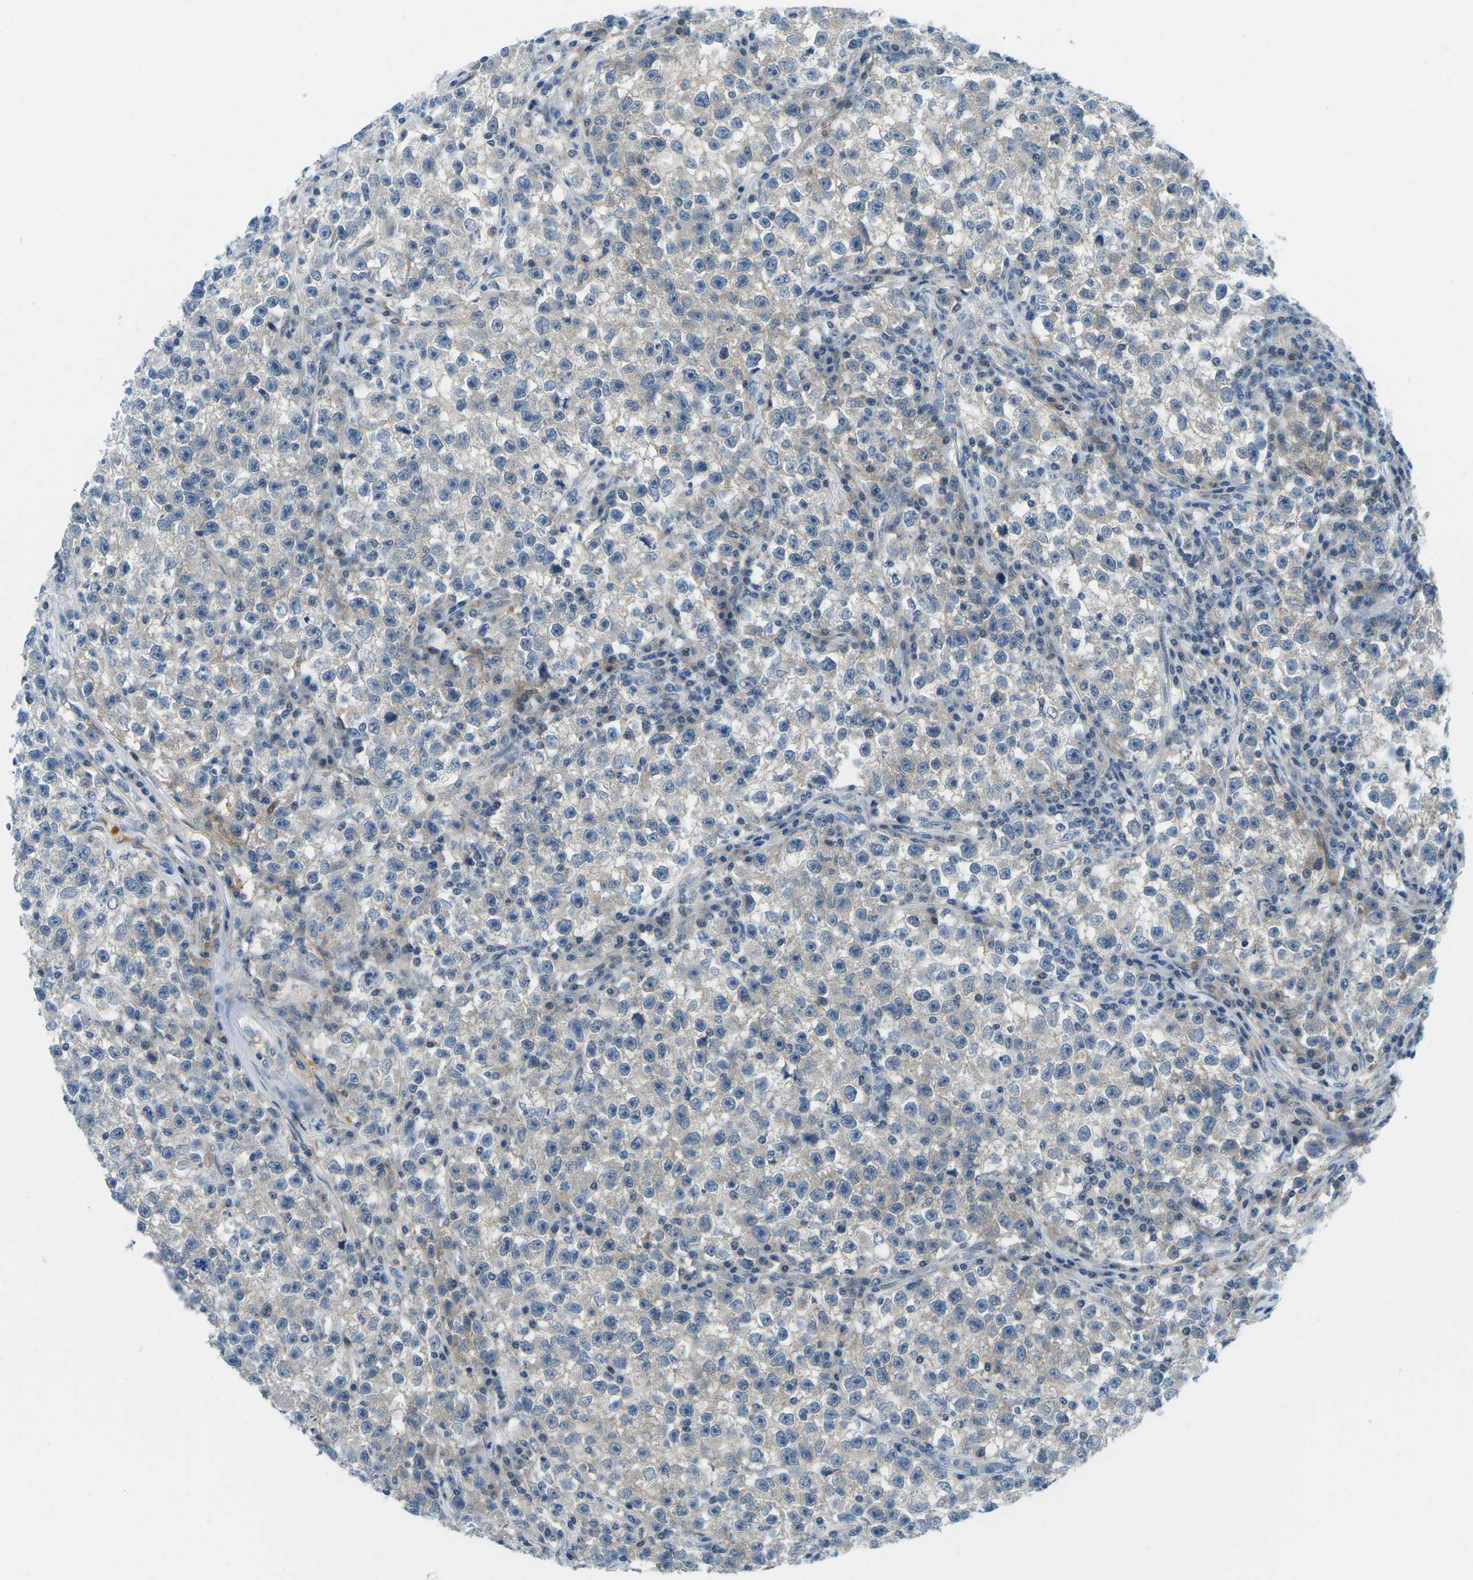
{"staining": {"intensity": "negative", "quantity": "none", "location": "none"}, "tissue": "testis cancer", "cell_type": "Tumor cells", "image_type": "cancer", "snomed": [{"axis": "morphology", "description": "Seminoma, NOS"}, {"axis": "topography", "description": "Testis"}], "caption": "High magnification brightfield microscopy of testis seminoma stained with DAB (3,3'-diaminobenzidine) (brown) and counterstained with hematoxylin (blue): tumor cells show no significant staining.", "gene": "CFB", "patient": {"sex": "male", "age": 22}}